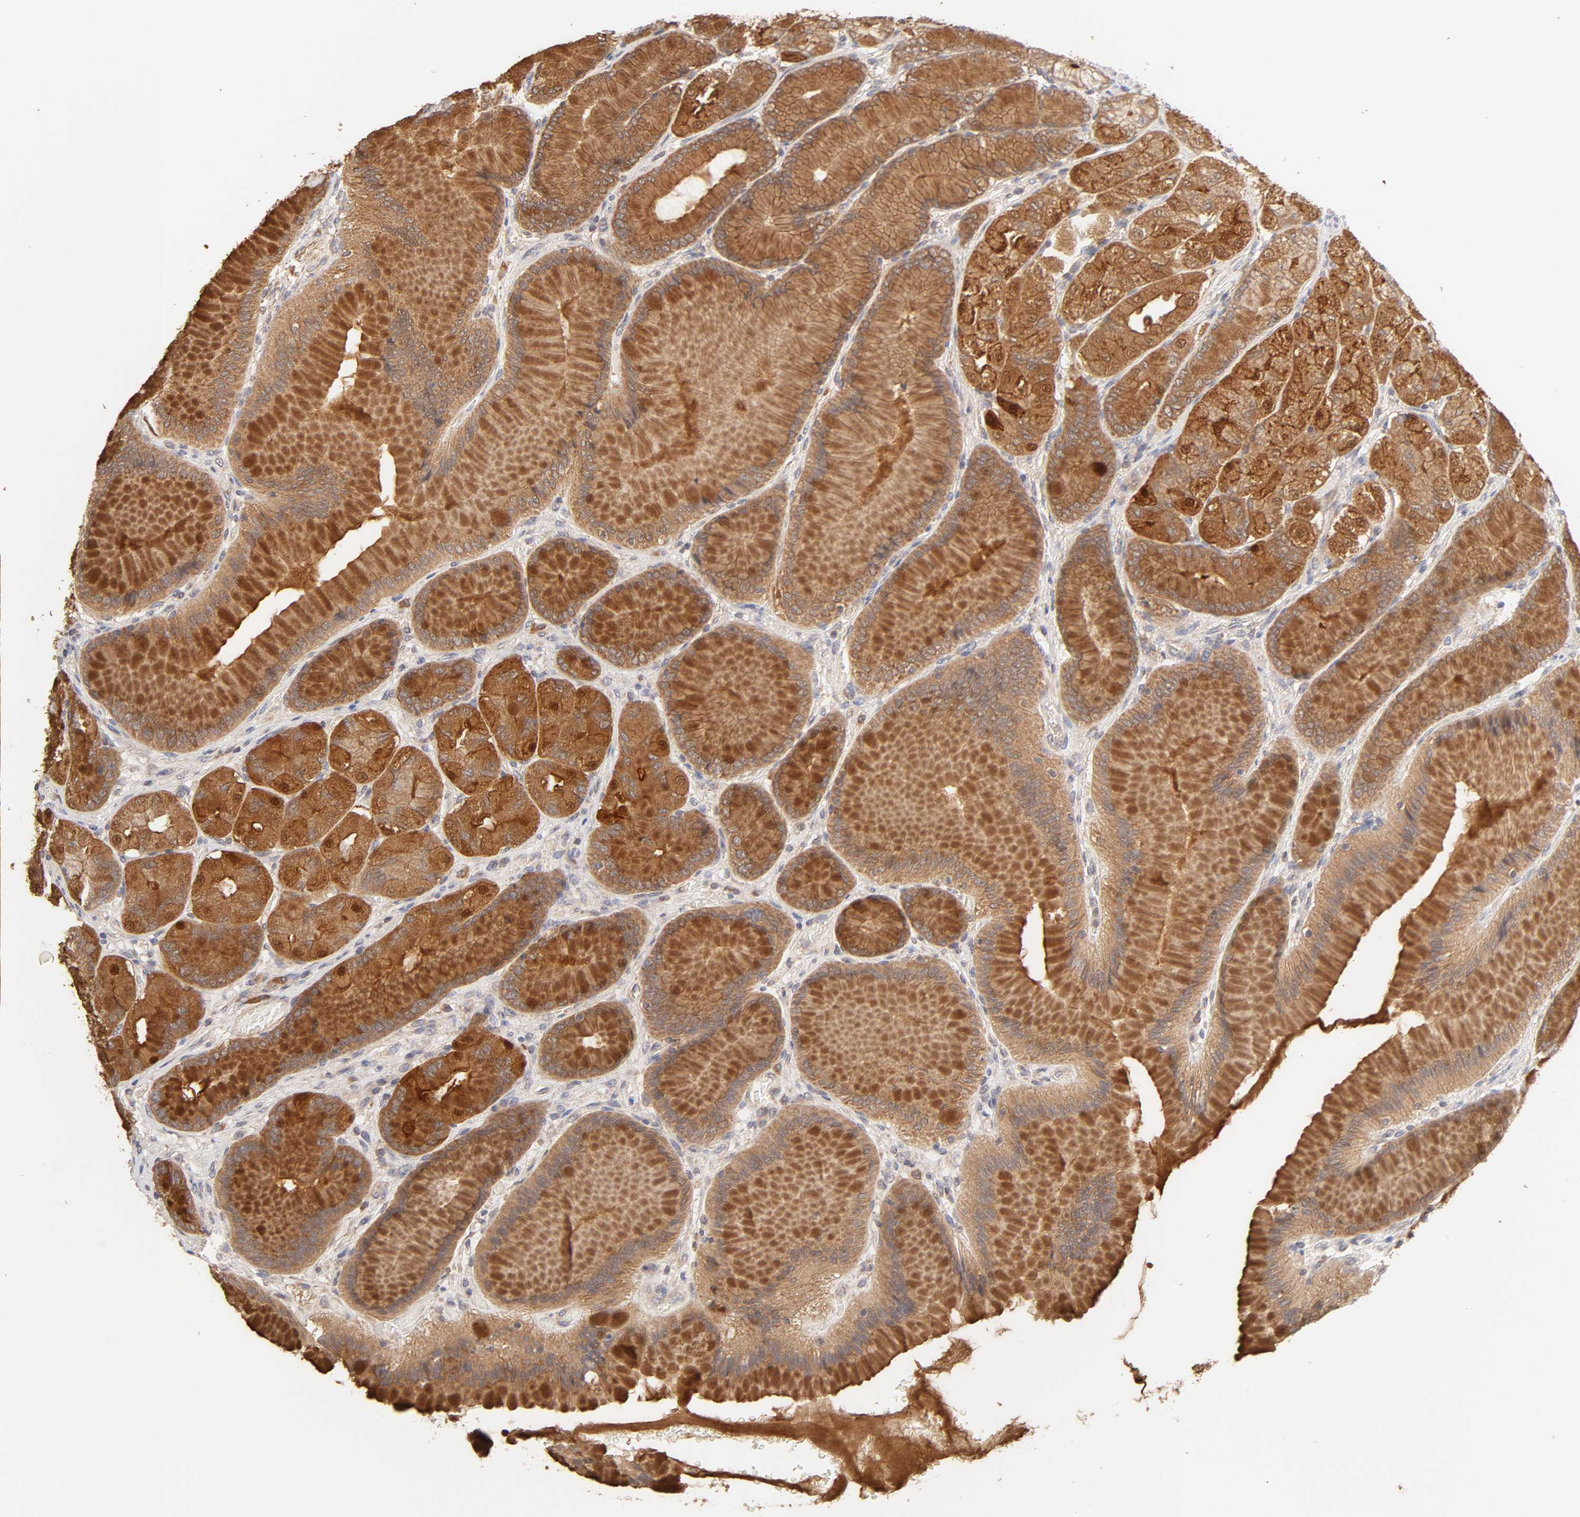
{"staining": {"intensity": "moderate", "quantity": ">75%", "location": "cytoplasmic/membranous"}, "tissue": "stomach", "cell_type": "Glandular cells", "image_type": "normal", "snomed": [{"axis": "morphology", "description": "Normal tissue, NOS"}, {"axis": "morphology", "description": "Adenocarcinoma, NOS"}, {"axis": "topography", "description": "Stomach"}, {"axis": "topography", "description": "Stomach, lower"}], "caption": "Immunohistochemical staining of unremarkable human stomach exhibits moderate cytoplasmic/membranous protein expression in approximately >75% of glandular cells. (brown staining indicates protein expression, while blue staining denotes nuclei).", "gene": "AP1G2", "patient": {"sex": "female", "age": 65}}